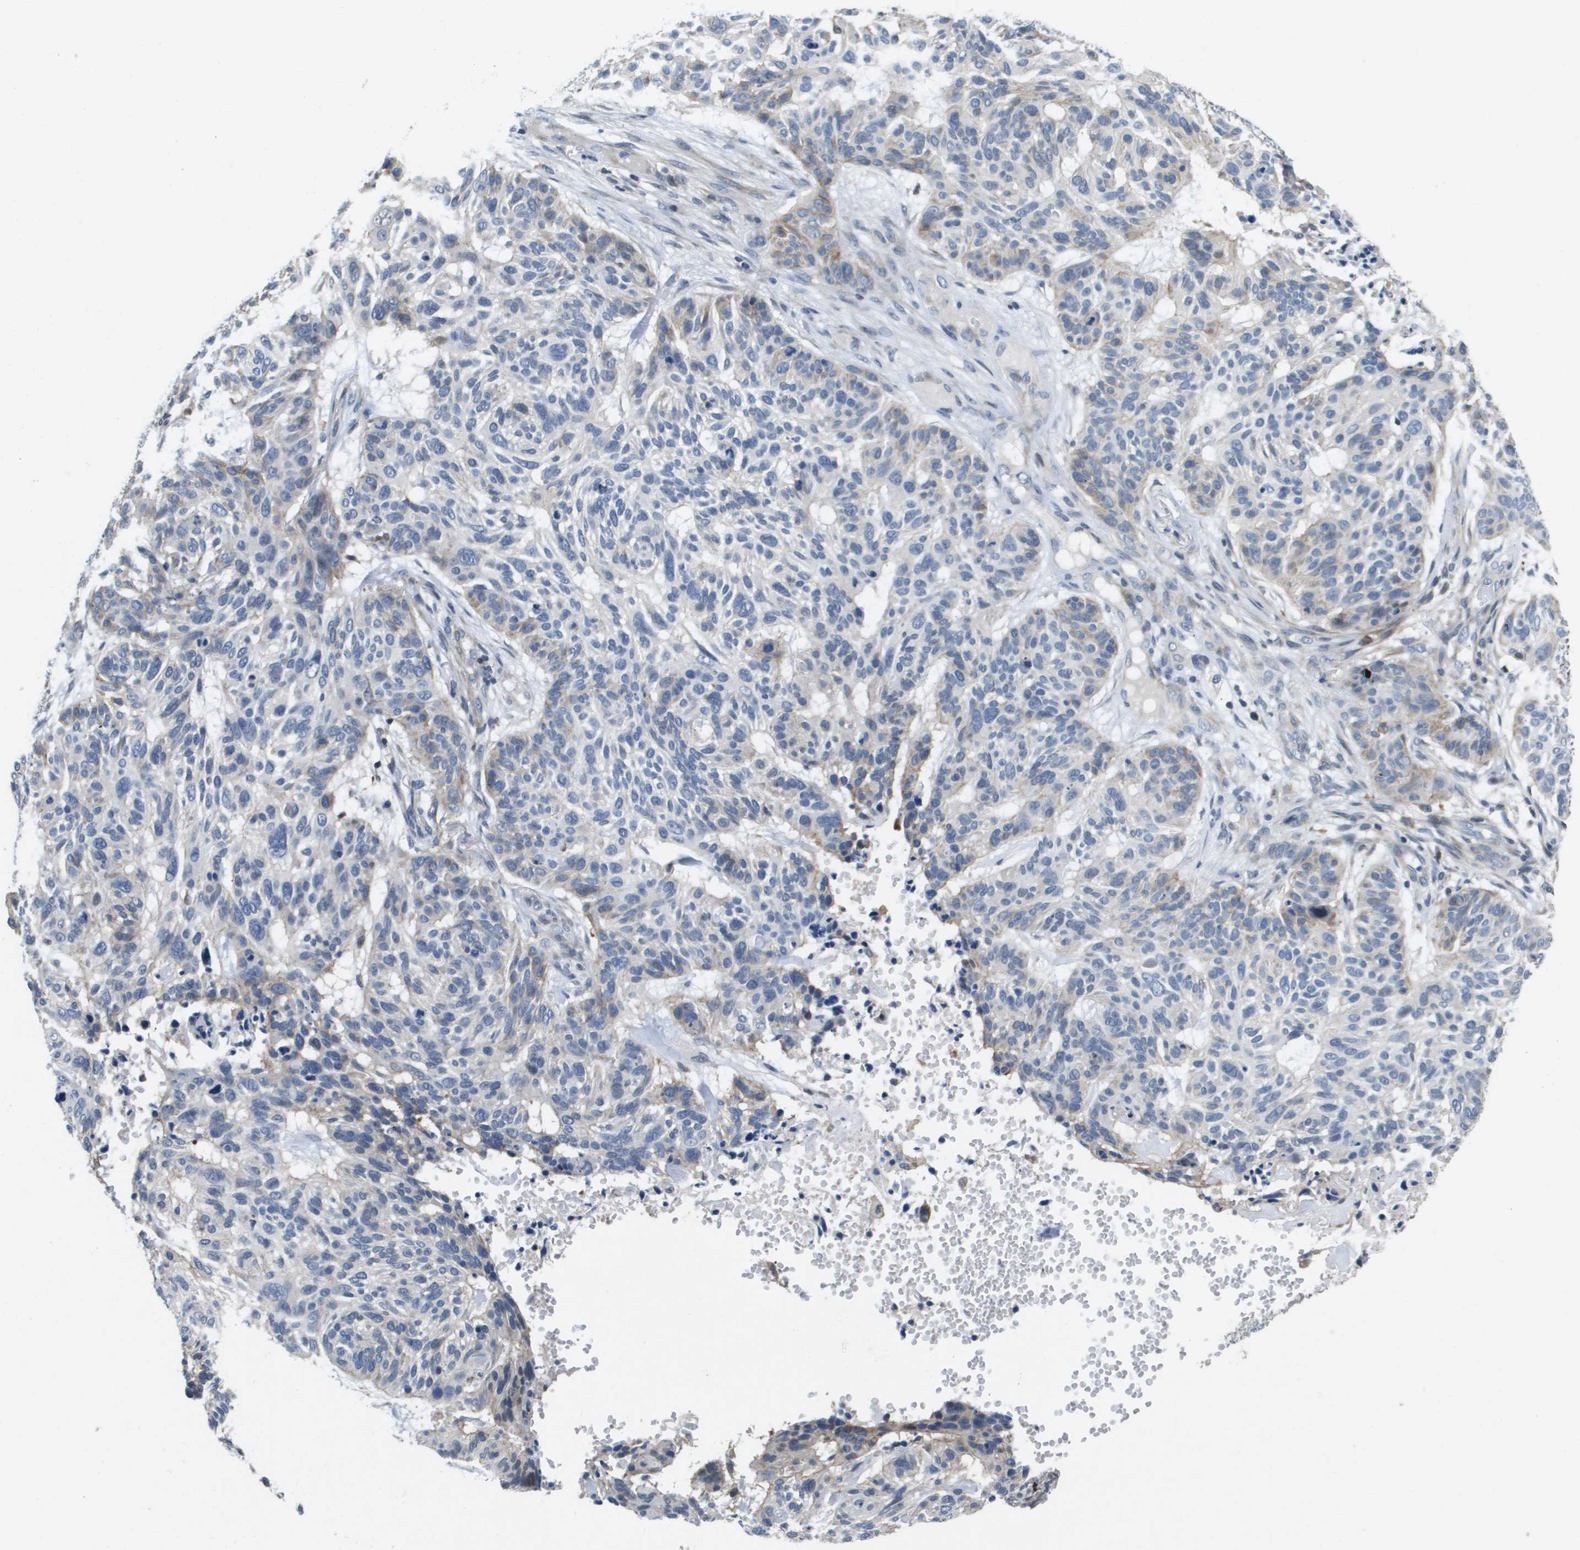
{"staining": {"intensity": "weak", "quantity": "<25%", "location": "cytoplasmic/membranous"}, "tissue": "skin cancer", "cell_type": "Tumor cells", "image_type": "cancer", "snomed": [{"axis": "morphology", "description": "Basal cell carcinoma"}, {"axis": "topography", "description": "Skin"}], "caption": "Histopathology image shows no significant protein positivity in tumor cells of skin basal cell carcinoma.", "gene": "SCN4B", "patient": {"sex": "male", "age": 85}}